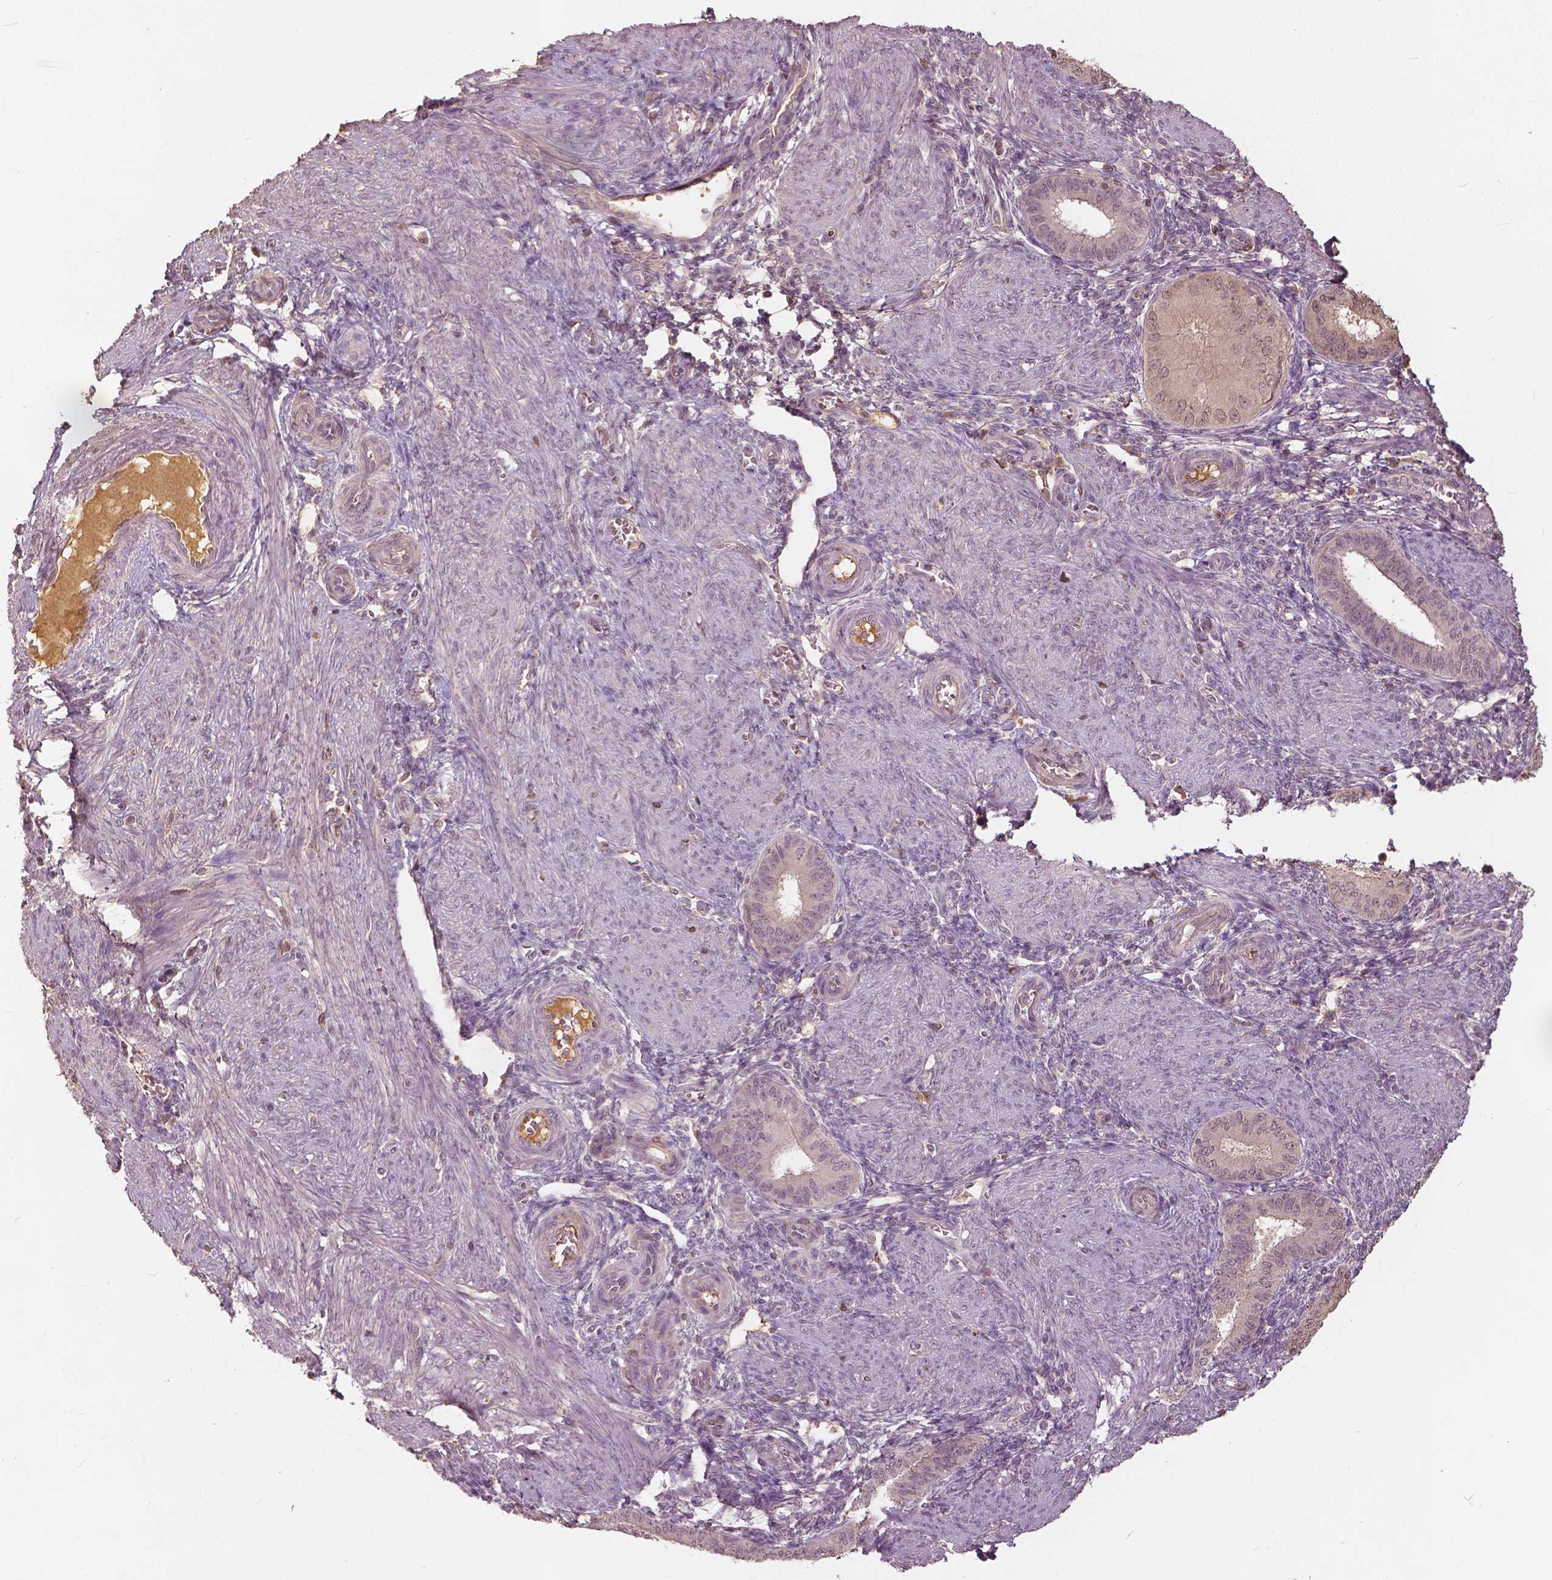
{"staining": {"intensity": "negative", "quantity": "none", "location": "none"}, "tissue": "endometrium", "cell_type": "Cells in endometrial stroma", "image_type": "normal", "snomed": [{"axis": "morphology", "description": "Normal tissue, NOS"}, {"axis": "topography", "description": "Endometrium"}], "caption": "Human endometrium stained for a protein using immunohistochemistry (IHC) shows no positivity in cells in endometrial stroma.", "gene": "ANGPTL4", "patient": {"sex": "female", "age": 39}}